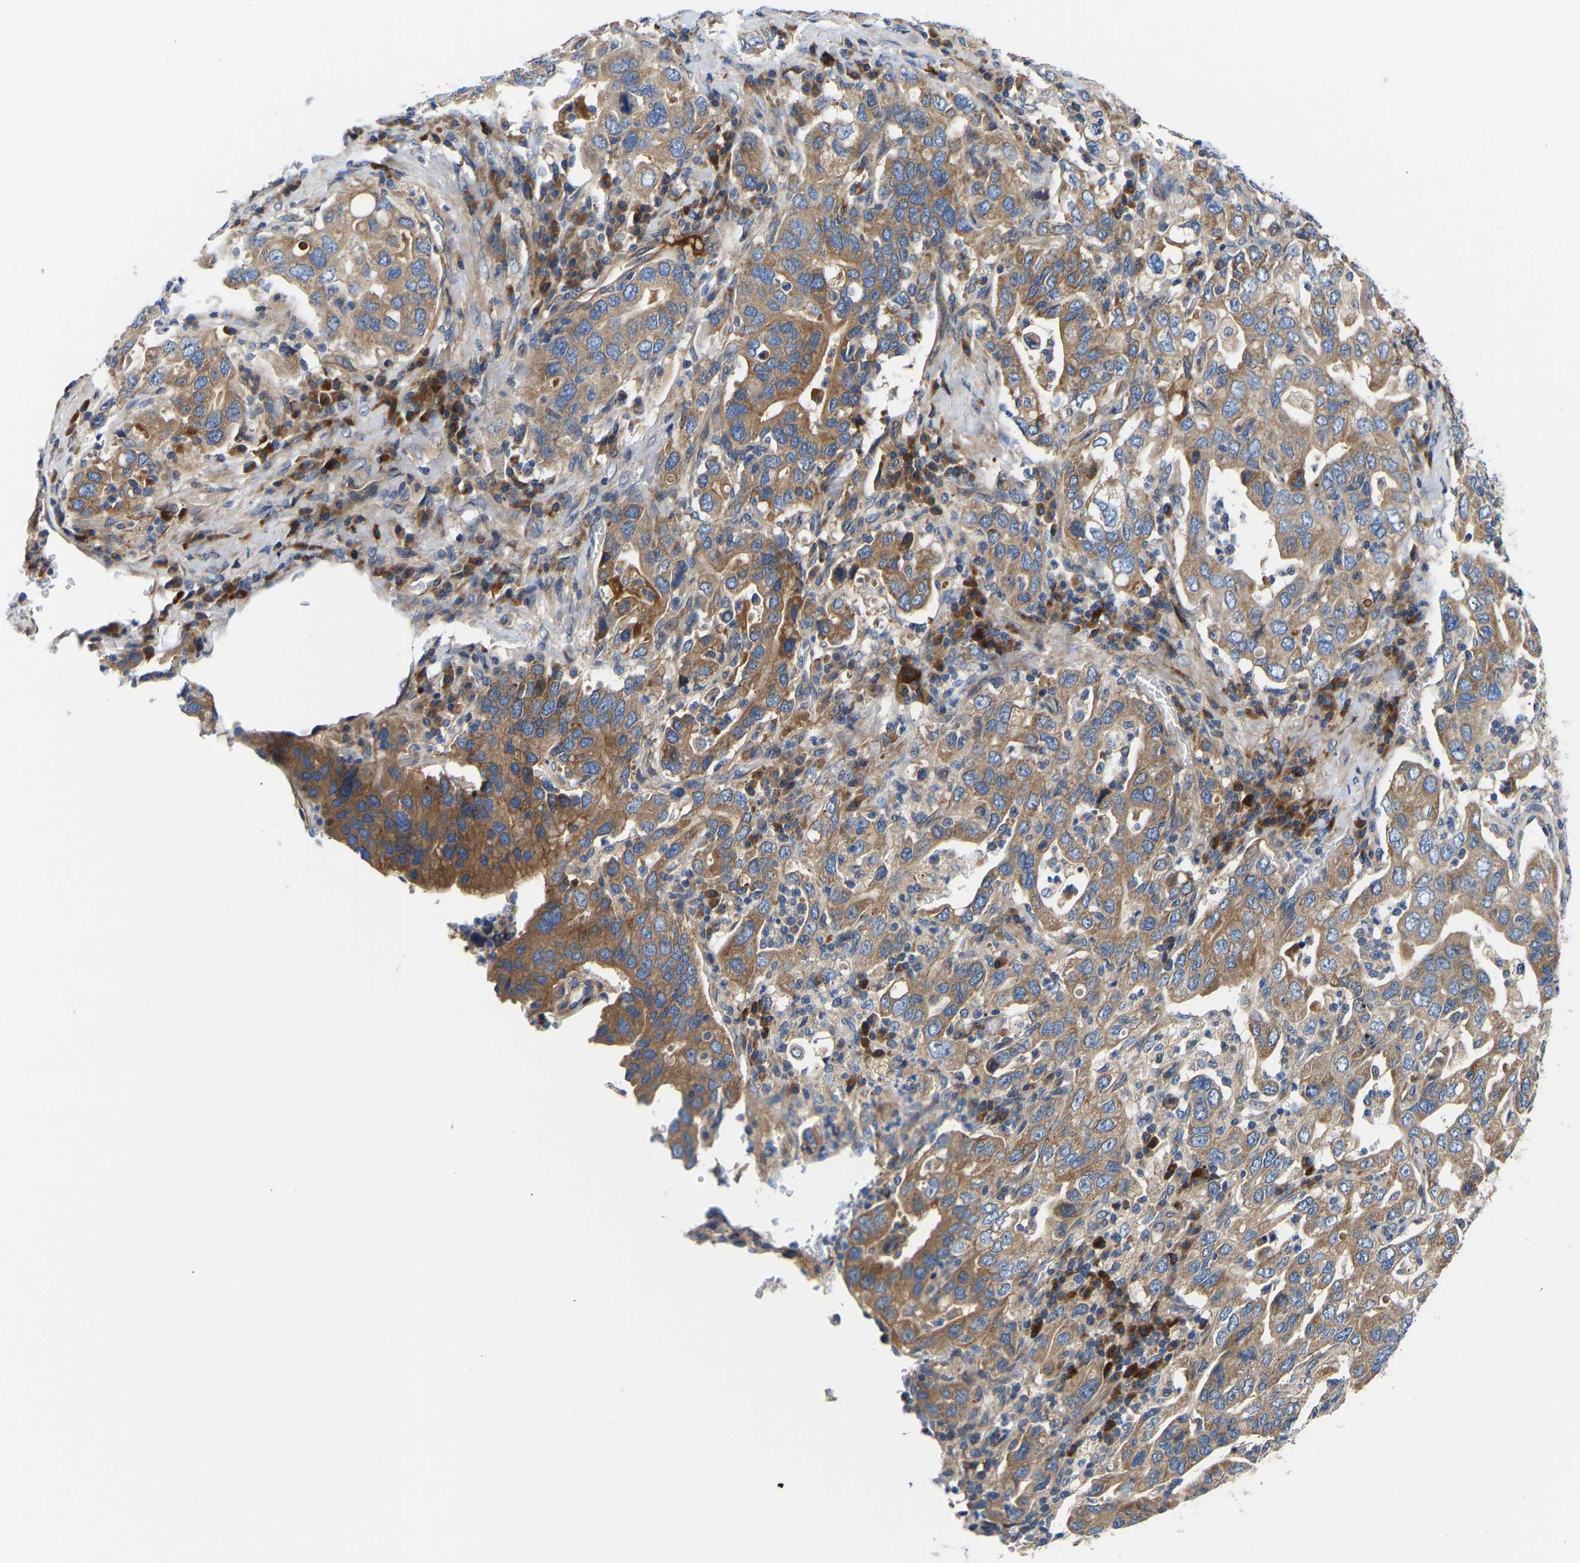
{"staining": {"intensity": "moderate", "quantity": ">75%", "location": "cytoplasmic/membranous"}, "tissue": "stomach cancer", "cell_type": "Tumor cells", "image_type": "cancer", "snomed": [{"axis": "morphology", "description": "Adenocarcinoma, NOS"}, {"axis": "topography", "description": "Stomach, upper"}], "caption": "DAB (3,3'-diaminobenzidine) immunohistochemical staining of human stomach cancer demonstrates moderate cytoplasmic/membranous protein staining in approximately >75% of tumor cells.", "gene": "AIMP2", "patient": {"sex": "male", "age": 62}}